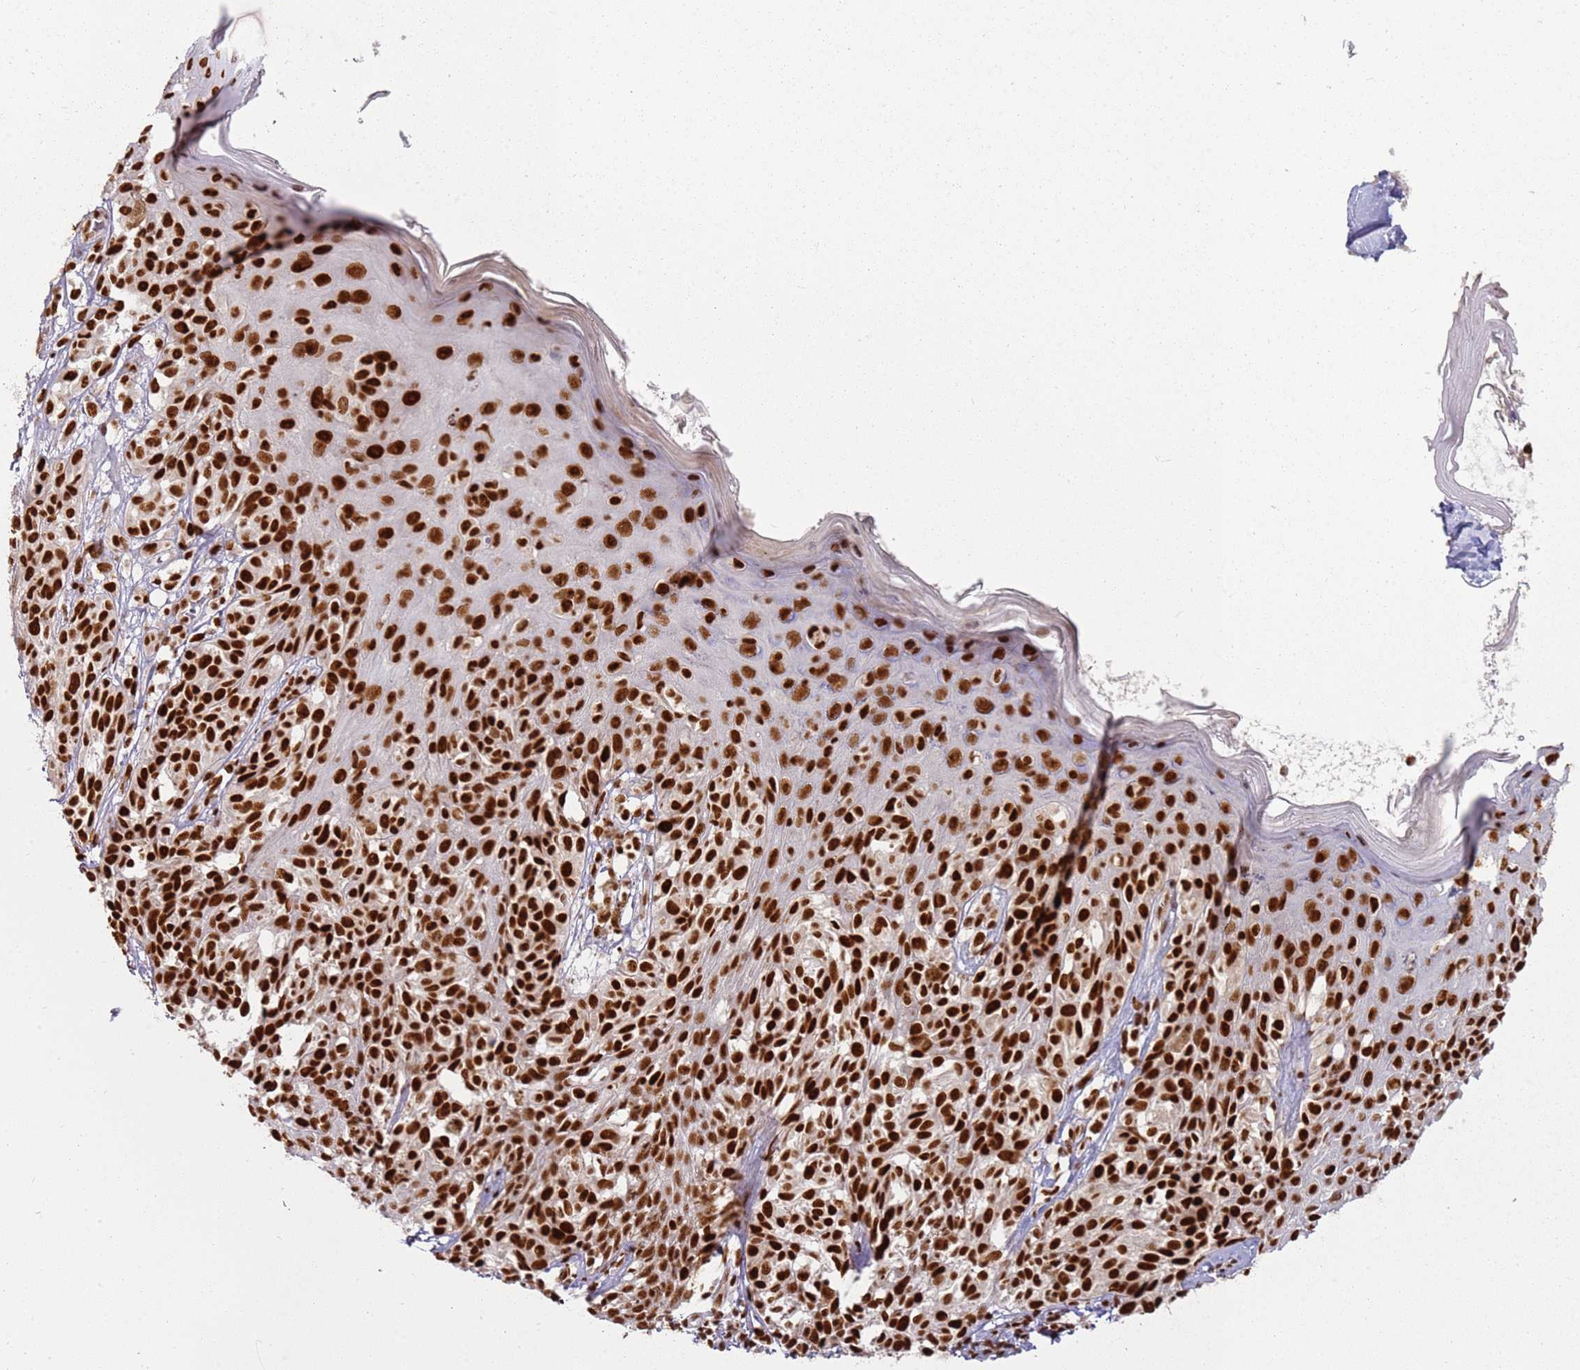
{"staining": {"intensity": "strong", "quantity": ">75%", "location": "nuclear"}, "tissue": "melanoma", "cell_type": "Tumor cells", "image_type": "cancer", "snomed": [{"axis": "morphology", "description": "Malignant melanoma, NOS"}, {"axis": "topography", "description": "Skin"}], "caption": "Immunohistochemical staining of human melanoma reveals strong nuclear protein expression in approximately >75% of tumor cells.", "gene": "TENT4A", "patient": {"sex": "male", "age": 38}}